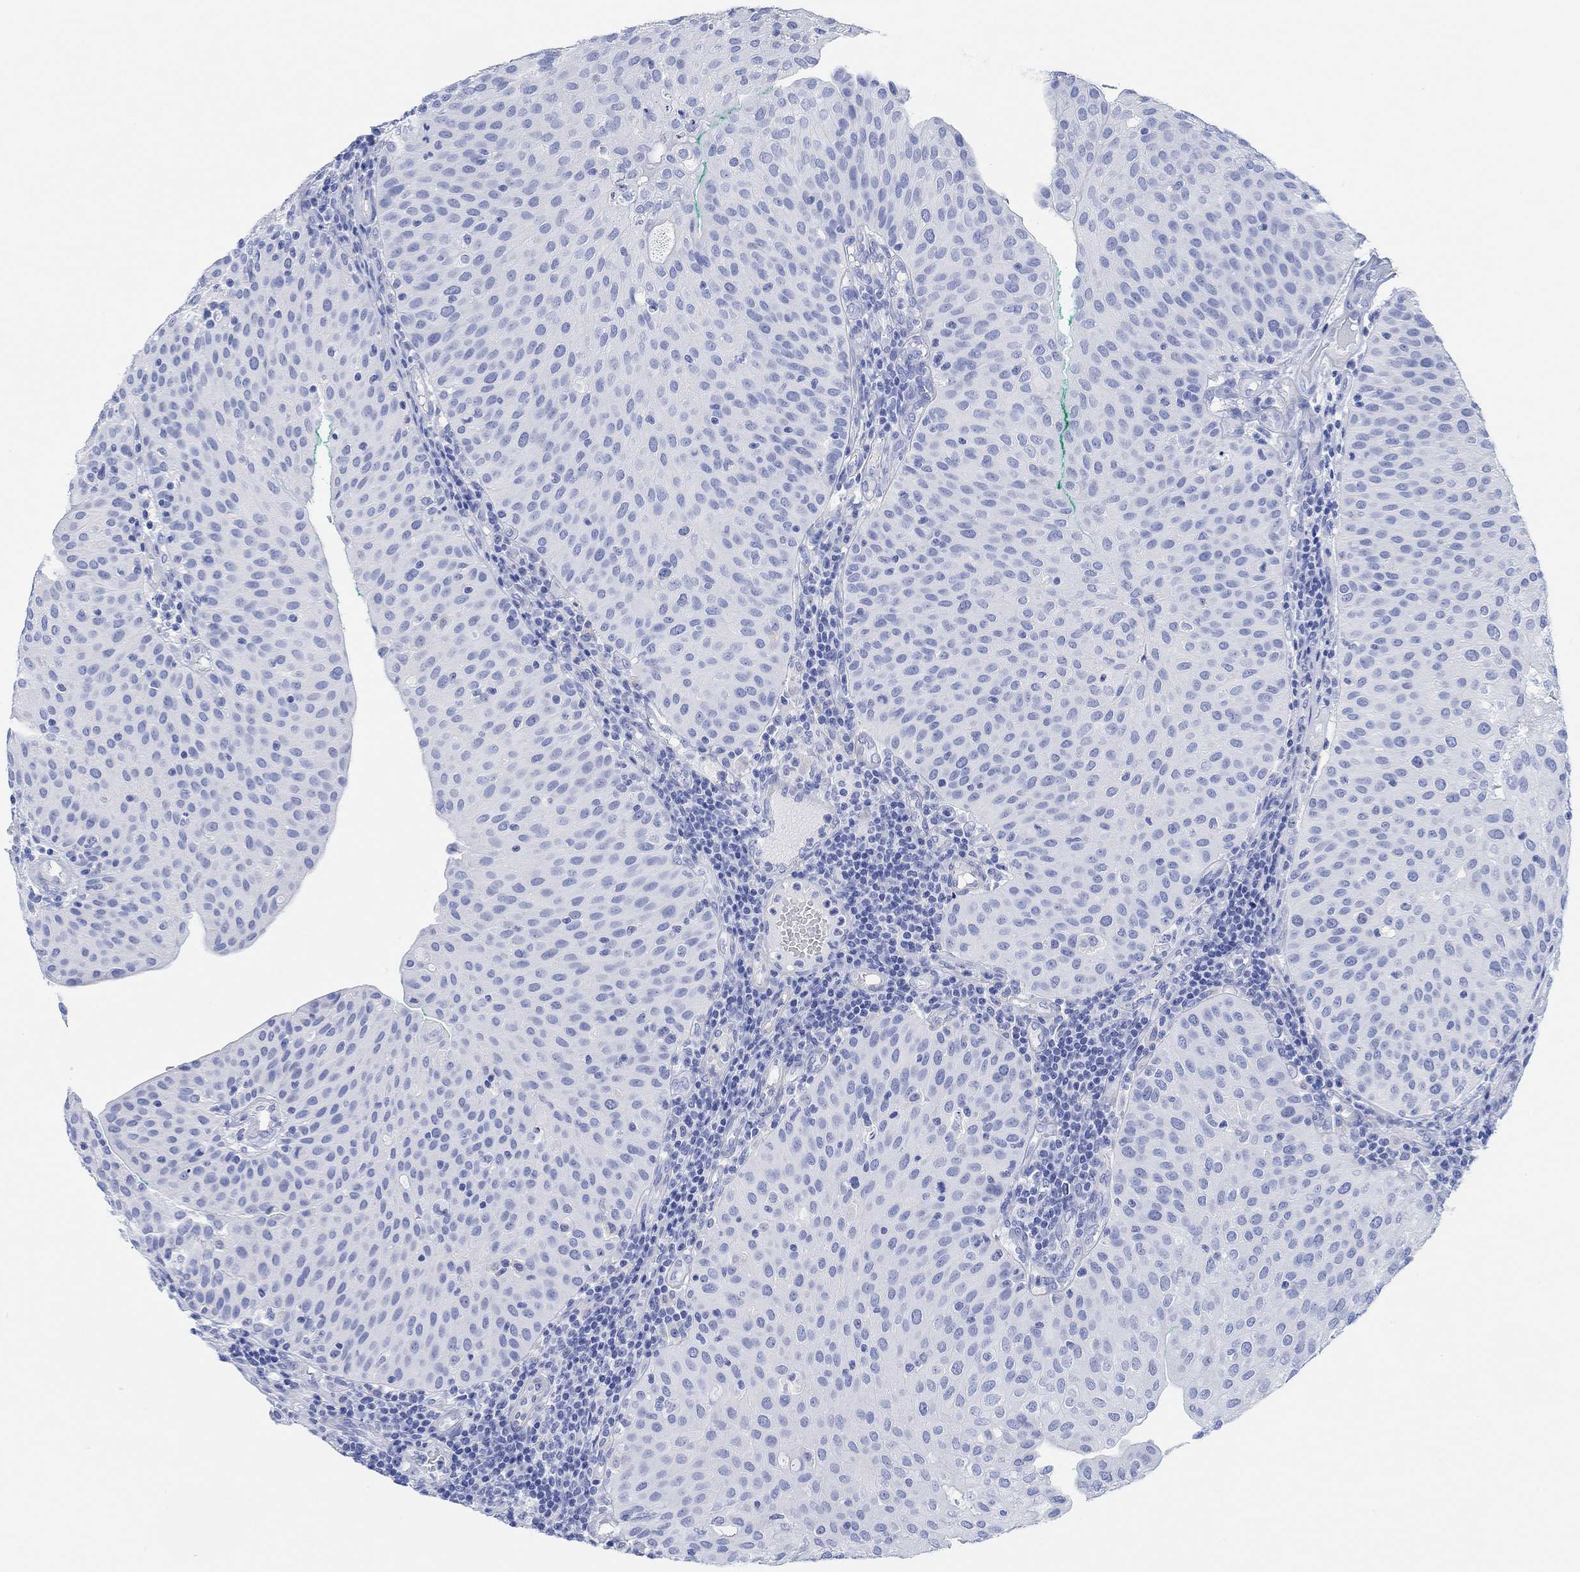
{"staining": {"intensity": "negative", "quantity": "none", "location": "none"}, "tissue": "urothelial cancer", "cell_type": "Tumor cells", "image_type": "cancer", "snomed": [{"axis": "morphology", "description": "Urothelial carcinoma, Low grade"}, {"axis": "topography", "description": "Urinary bladder"}], "caption": "DAB (3,3'-diaminobenzidine) immunohistochemical staining of human low-grade urothelial carcinoma displays no significant staining in tumor cells.", "gene": "ANKRD33", "patient": {"sex": "male", "age": 54}}